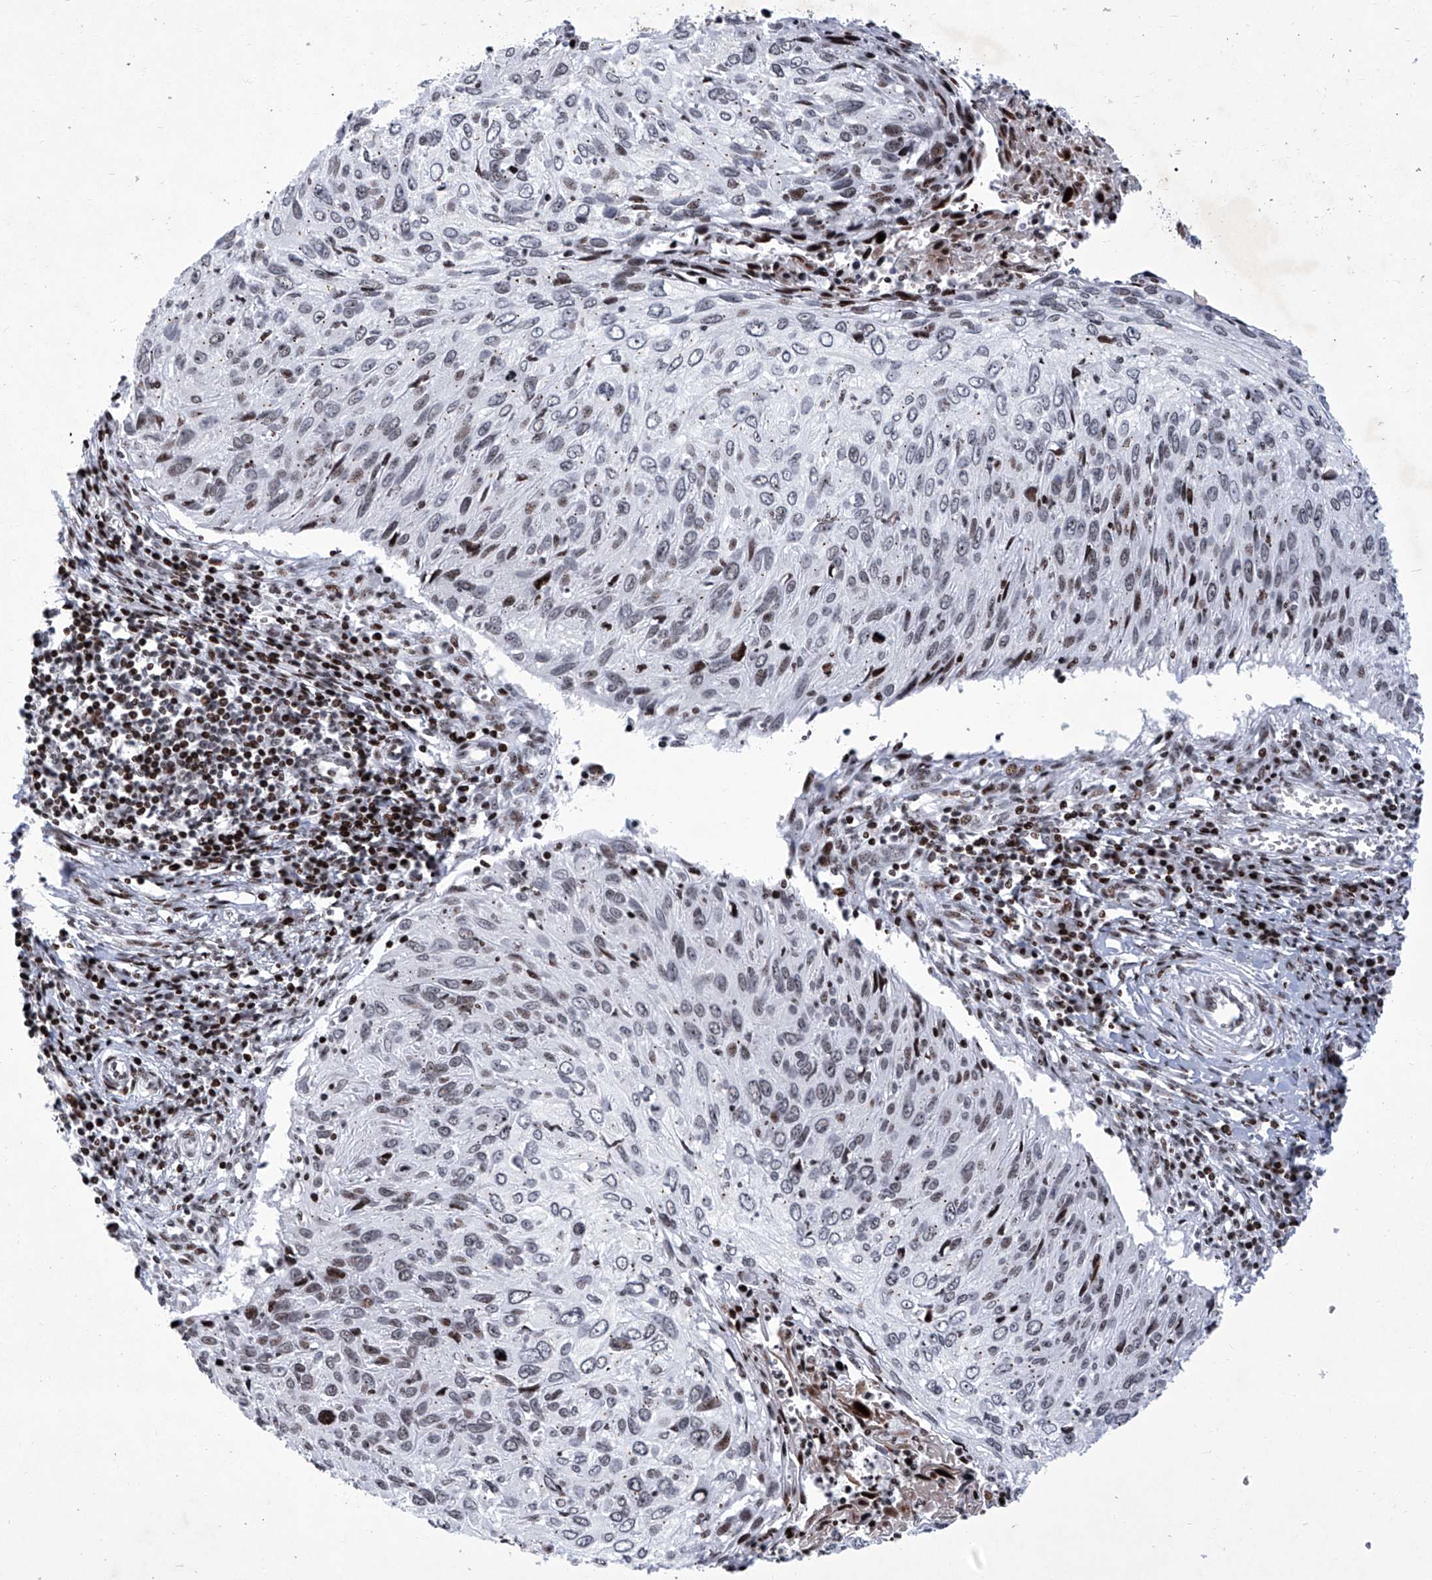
{"staining": {"intensity": "moderate", "quantity": "<25%", "location": "nuclear"}, "tissue": "cervical cancer", "cell_type": "Tumor cells", "image_type": "cancer", "snomed": [{"axis": "morphology", "description": "Squamous cell carcinoma, NOS"}, {"axis": "topography", "description": "Cervix"}], "caption": "Cervical cancer (squamous cell carcinoma) stained for a protein demonstrates moderate nuclear positivity in tumor cells.", "gene": "HEY2", "patient": {"sex": "female", "age": 51}}